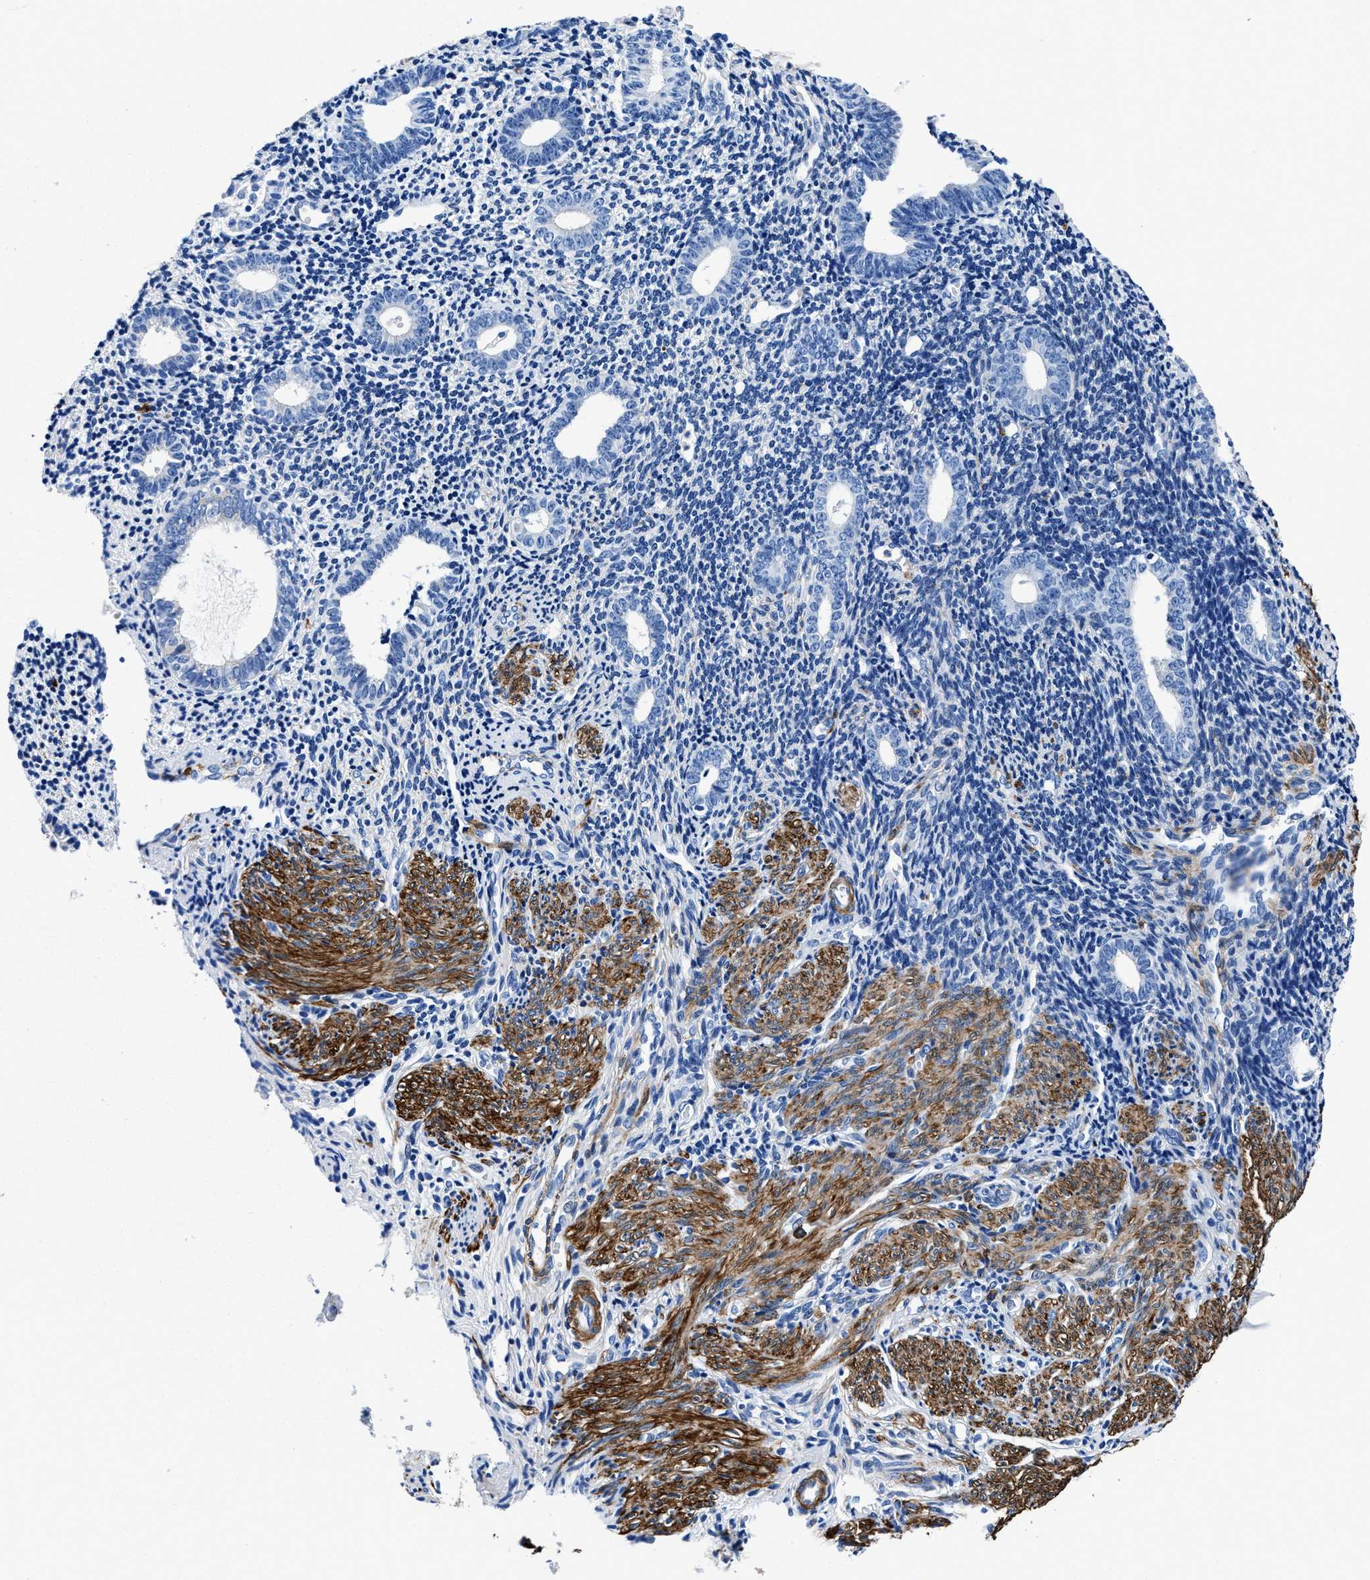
{"staining": {"intensity": "negative", "quantity": "none", "location": "none"}, "tissue": "endometrium", "cell_type": "Cells in endometrial stroma", "image_type": "normal", "snomed": [{"axis": "morphology", "description": "Normal tissue, NOS"}, {"axis": "topography", "description": "Endometrium"}], "caption": "High power microscopy micrograph of an immunohistochemistry (IHC) micrograph of normal endometrium, revealing no significant positivity in cells in endometrial stroma.", "gene": "TEX261", "patient": {"sex": "female", "age": 50}}